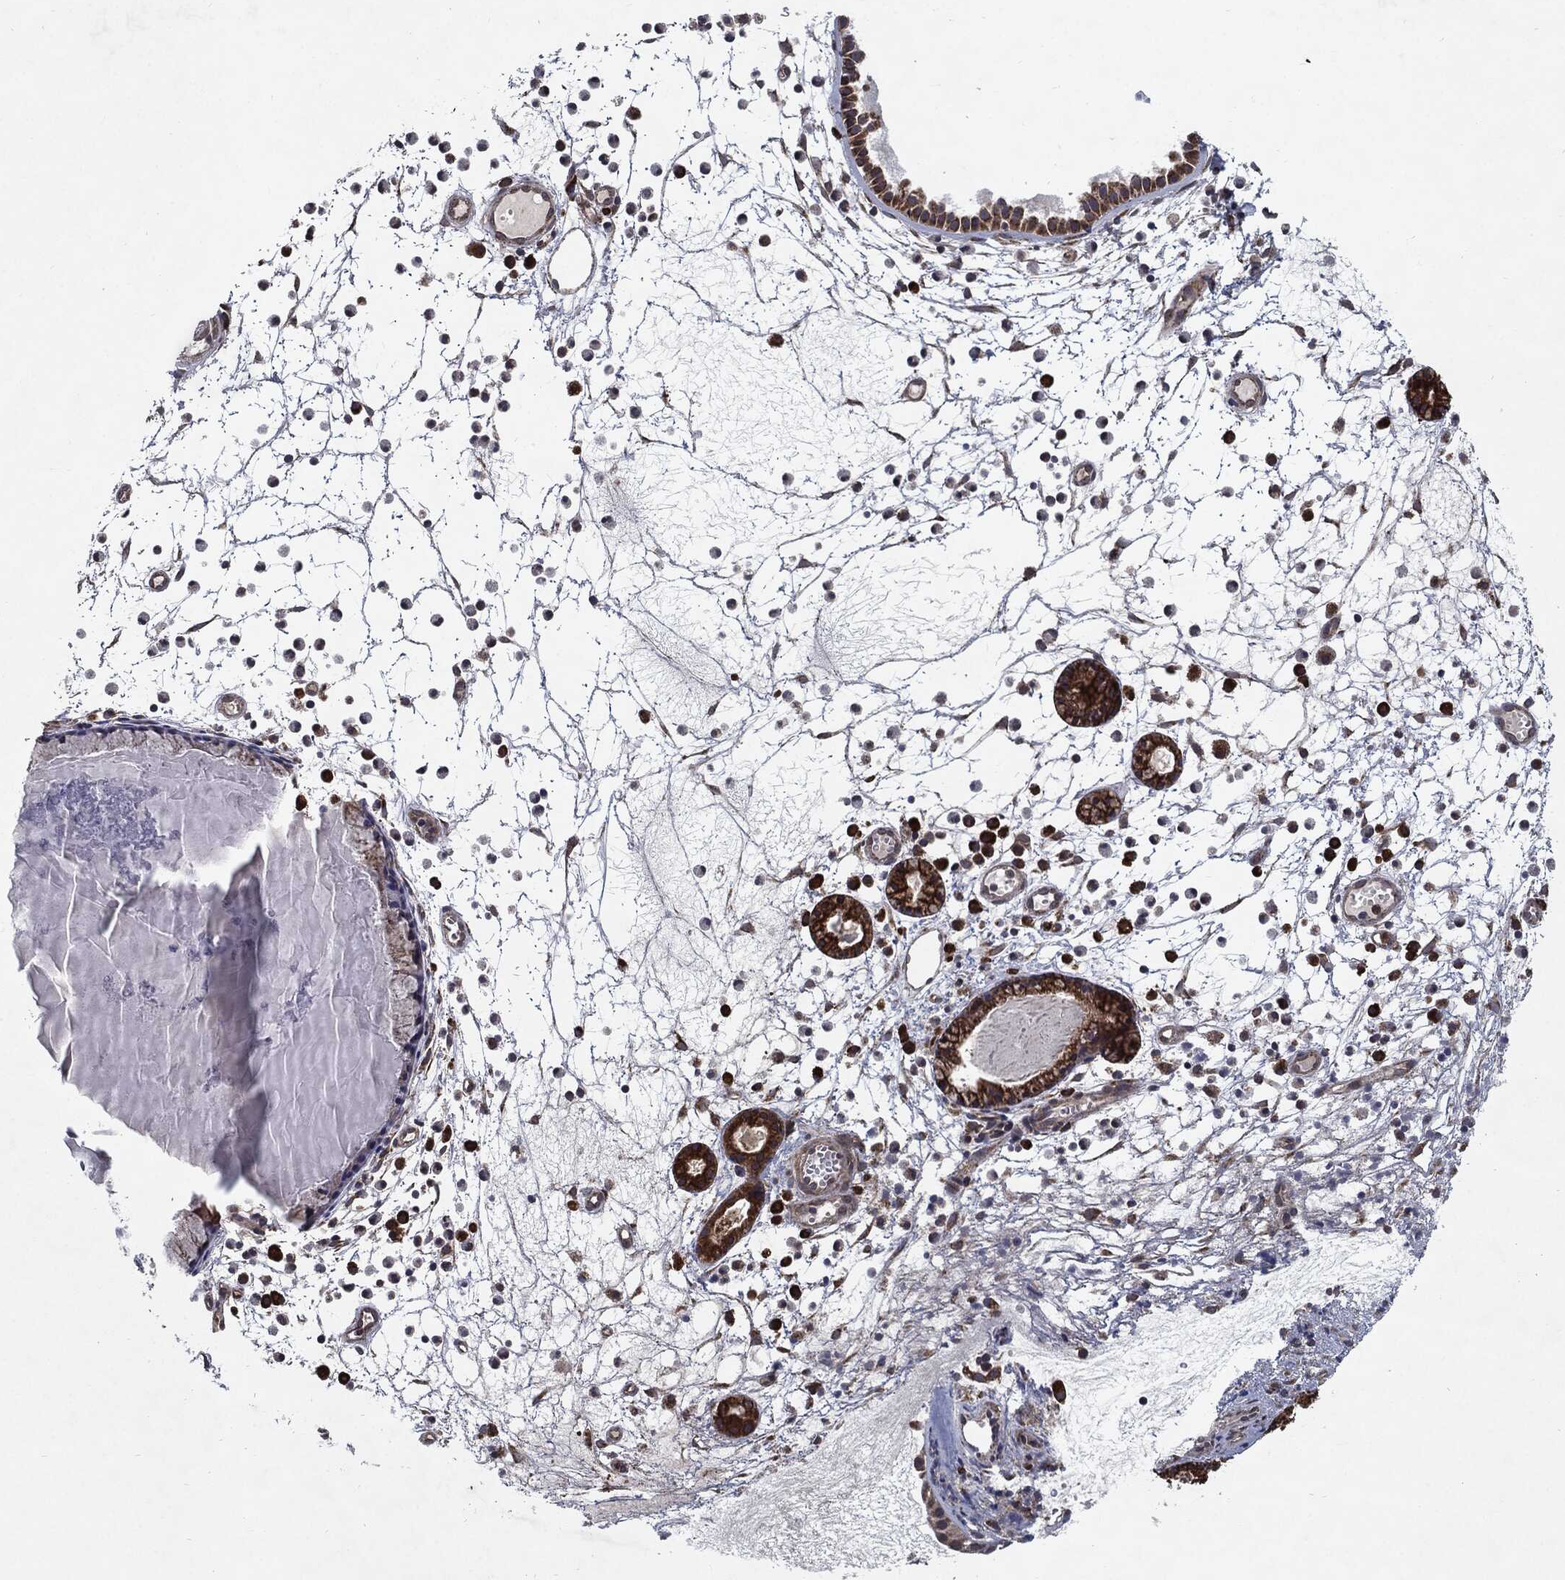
{"staining": {"intensity": "strong", "quantity": ">75%", "location": "cytoplasmic/membranous"}, "tissue": "nasopharynx", "cell_type": "Respiratory epithelial cells", "image_type": "normal", "snomed": [{"axis": "morphology", "description": "Normal tissue, NOS"}, {"axis": "topography", "description": "Nasopharynx"}], "caption": "Nasopharynx stained for a protein (brown) exhibits strong cytoplasmic/membranous positive positivity in approximately >75% of respiratory epithelial cells.", "gene": "HDAC5", "patient": {"sex": "female", "age": 73}}